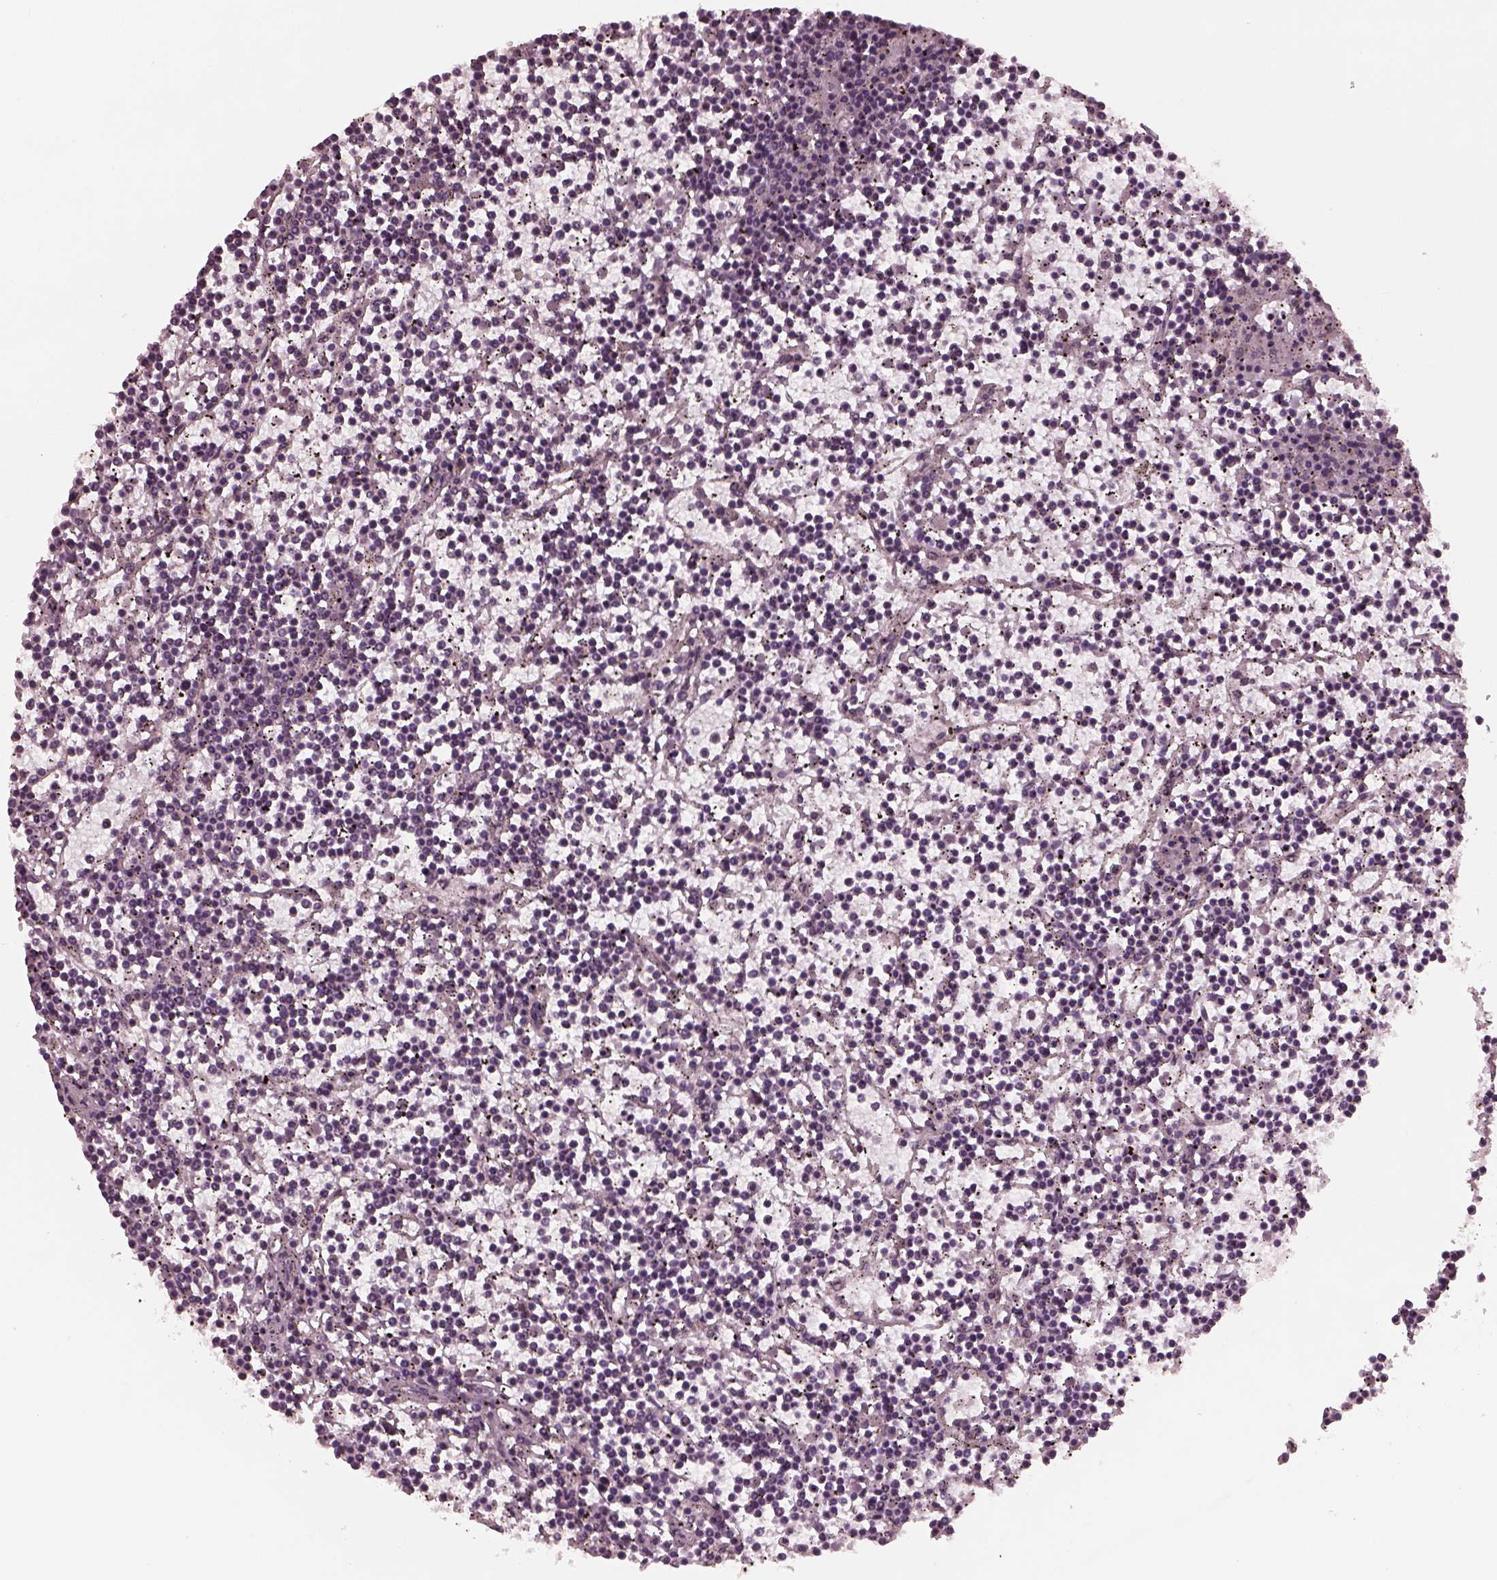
{"staining": {"intensity": "negative", "quantity": "none", "location": "none"}, "tissue": "lymphoma", "cell_type": "Tumor cells", "image_type": "cancer", "snomed": [{"axis": "morphology", "description": "Malignant lymphoma, non-Hodgkin's type, Low grade"}, {"axis": "topography", "description": "Spleen"}], "caption": "High power microscopy image of an IHC histopathology image of low-grade malignant lymphoma, non-Hodgkin's type, revealing no significant staining in tumor cells. The staining was performed using DAB to visualize the protein expression in brown, while the nuclei were stained in blue with hematoxylin (Magnification: 20x).", "gene": "TUBG1", "patient": {"sex": "female", "age": 19}}